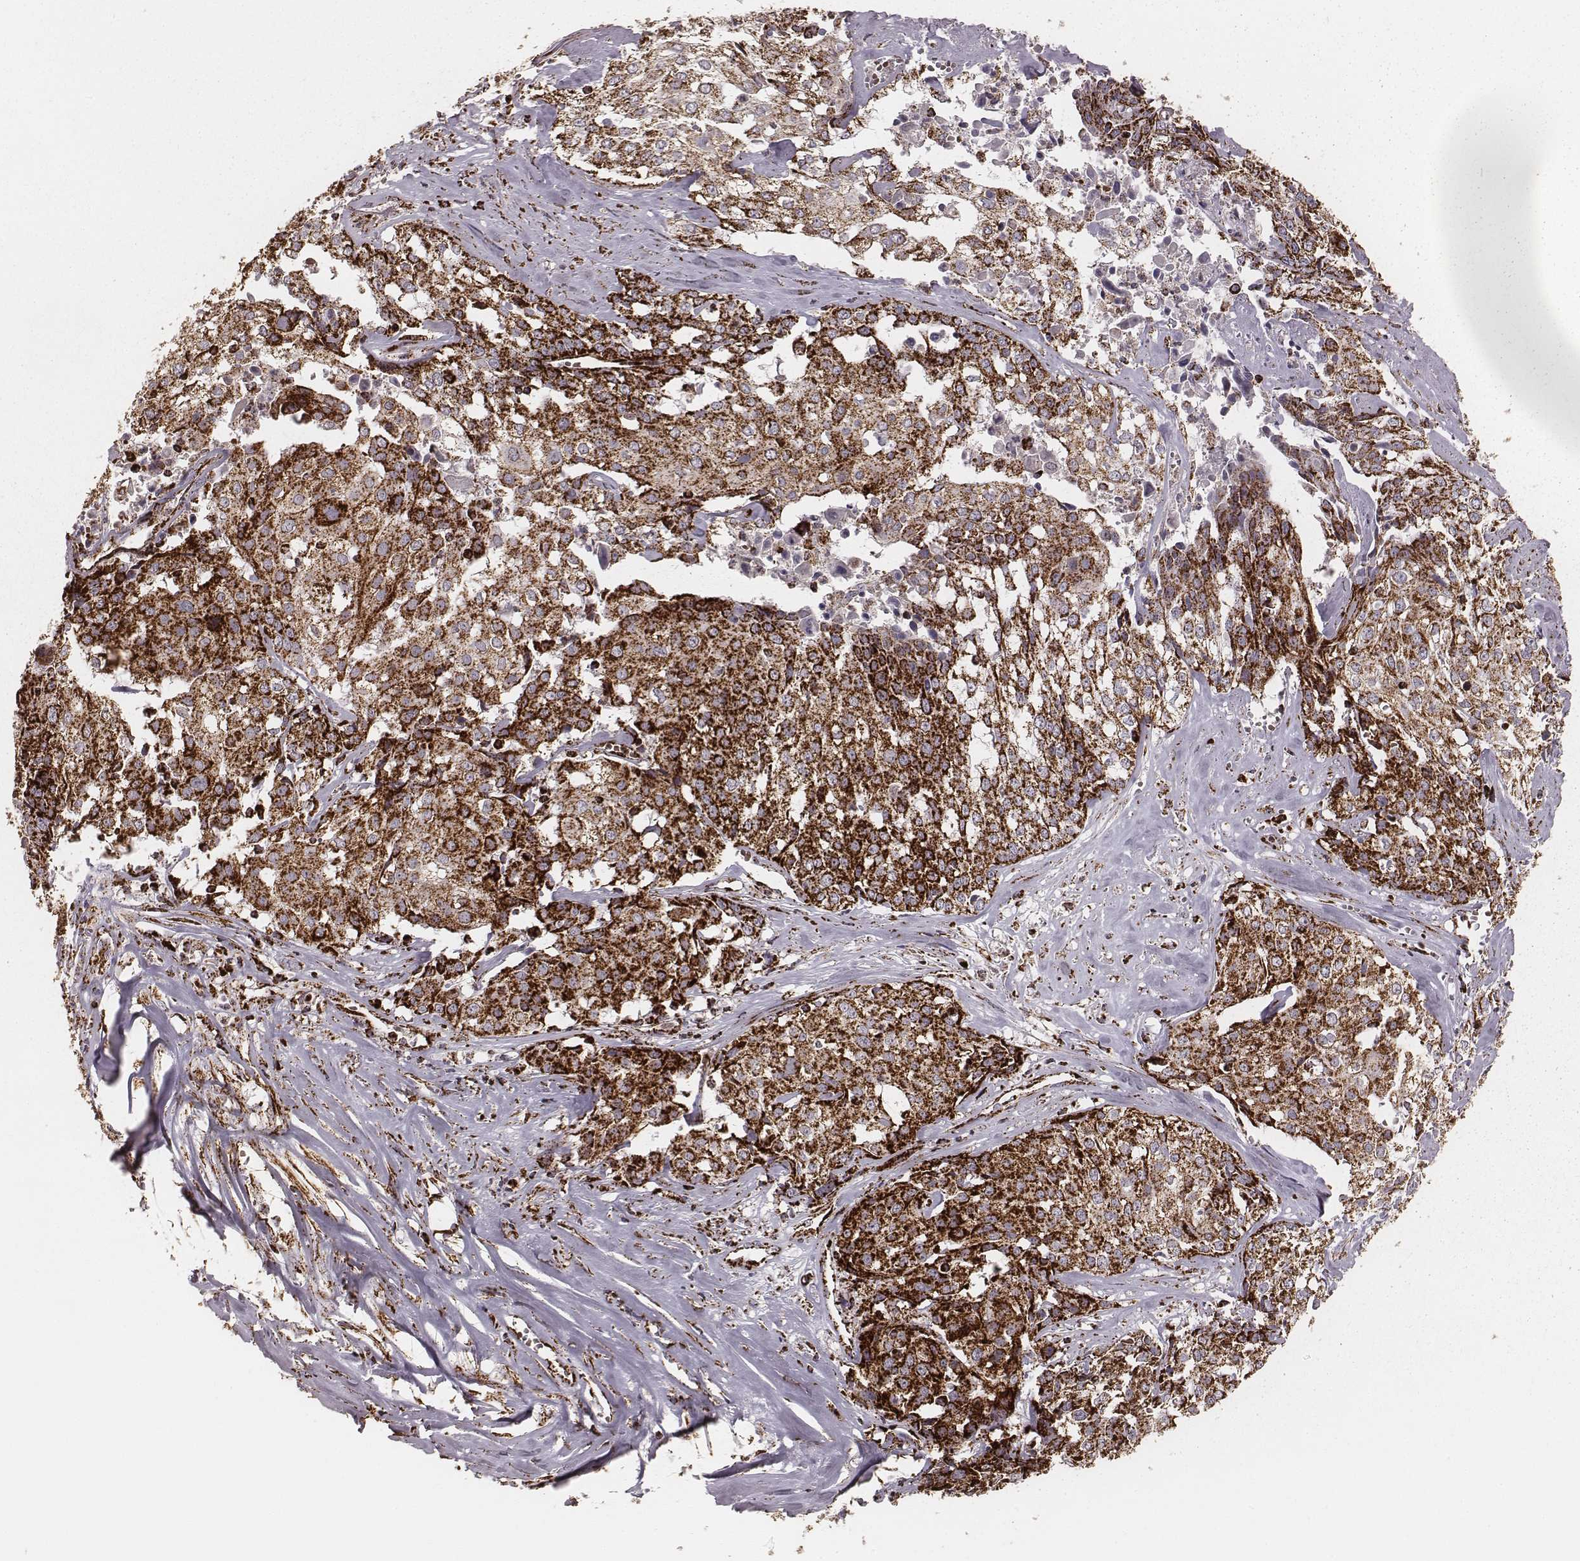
{"staining": {"intensity": "strong", "quantity": ">75%", "location": "cytoplasmic/membranous"}, "tissue": "cervical cancer", "cell_type": "Tumor cells", "image_type": "cancer", "snomed": [{"axis": "morphology", "description": "Squamous cell carcinoma, NOS"}, {"axis": "topography", "description": "Cervix"}], "caption": "Brown immunohistochemical staining in squamous cell carcinoma (cervical) demonstrates strong cytoplasmic/membranous staining in about >75% of tumor cells.", "gene": "TUFM", "patient": {"sex": "female", "age": 39}}